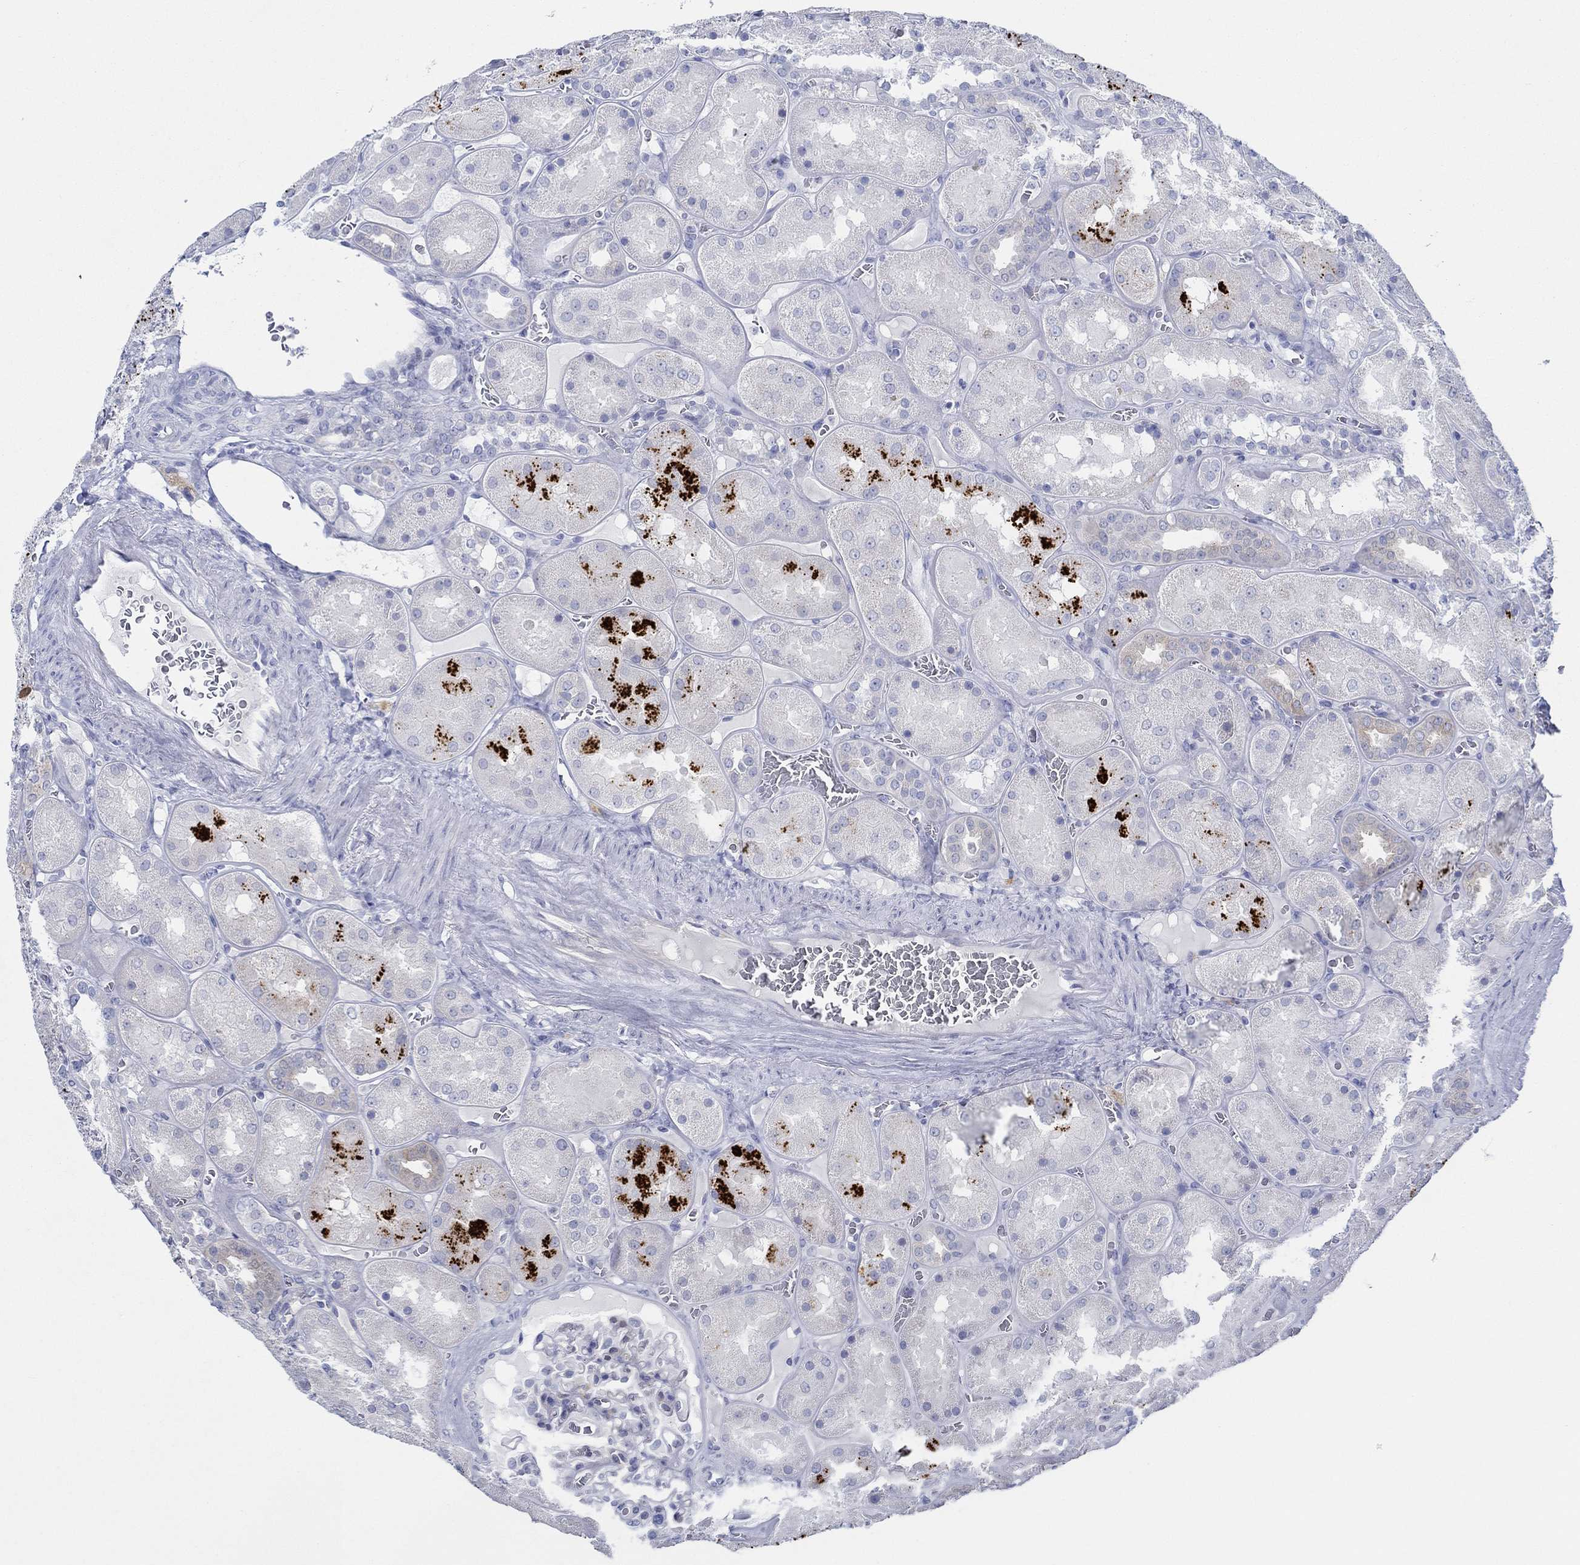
{"staining": {"intensity": "negative", "quantity": "none", "location": "none"}, "tissue": "kidney", "cell_type": "Cells in glomeruli", "image_type": "normal", "snomed": [{"axis": "morphology", "description": "Normal tissue, NOS"}, {"axis": "topography", "description": "Kidney"}], "caption": "Immunohistochemistry micrograph of unremarkable kidney stained for a protein (brown), which reveals no positivity in cells in glomeruli.", "gene": "IGFBP6", "patient": {"sex": "male", "age": 73}}